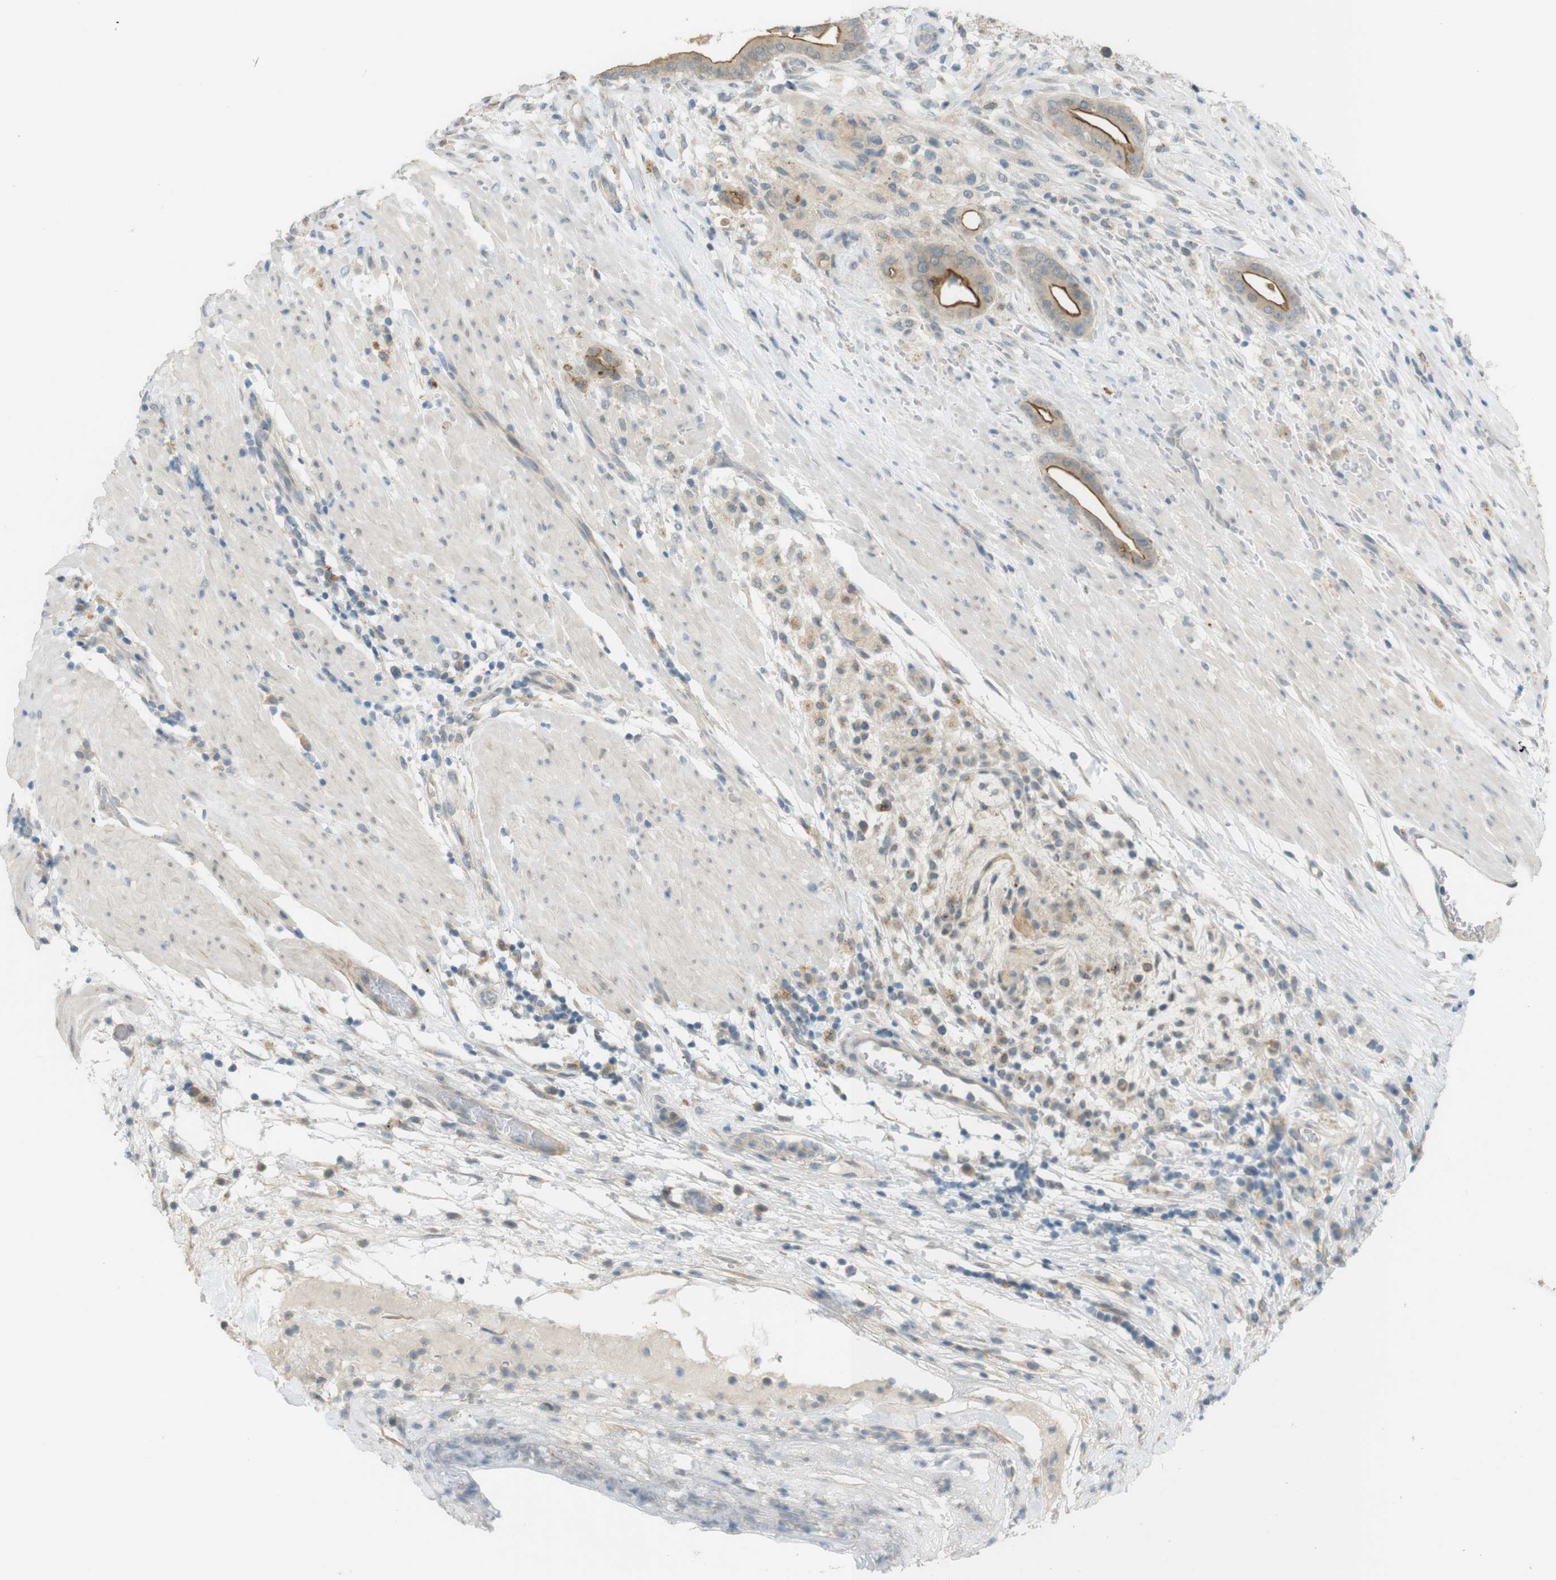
{"staining": {"intensity": "moderate", "quantity": ">75%", "location": "cytoplasmic/membranous"}, "tissue": "pancreatic cancer", "cell_type": "Tumor cells", "image_type": "cancer", "snomed": [{"axis": "morphology", "description": "Adenocarcinoma, NOS"}, {"axis": "topography", "description": "Pancreas"}], "caption": "Protein expression by immunohistochemistry demonstrates moderate cytoplasmic/membranous positivity in approximately >75% of tumor cells in pancreatic cancer.", "gene": "UGT8", "patient": {"sex": "male", "age": 63}}